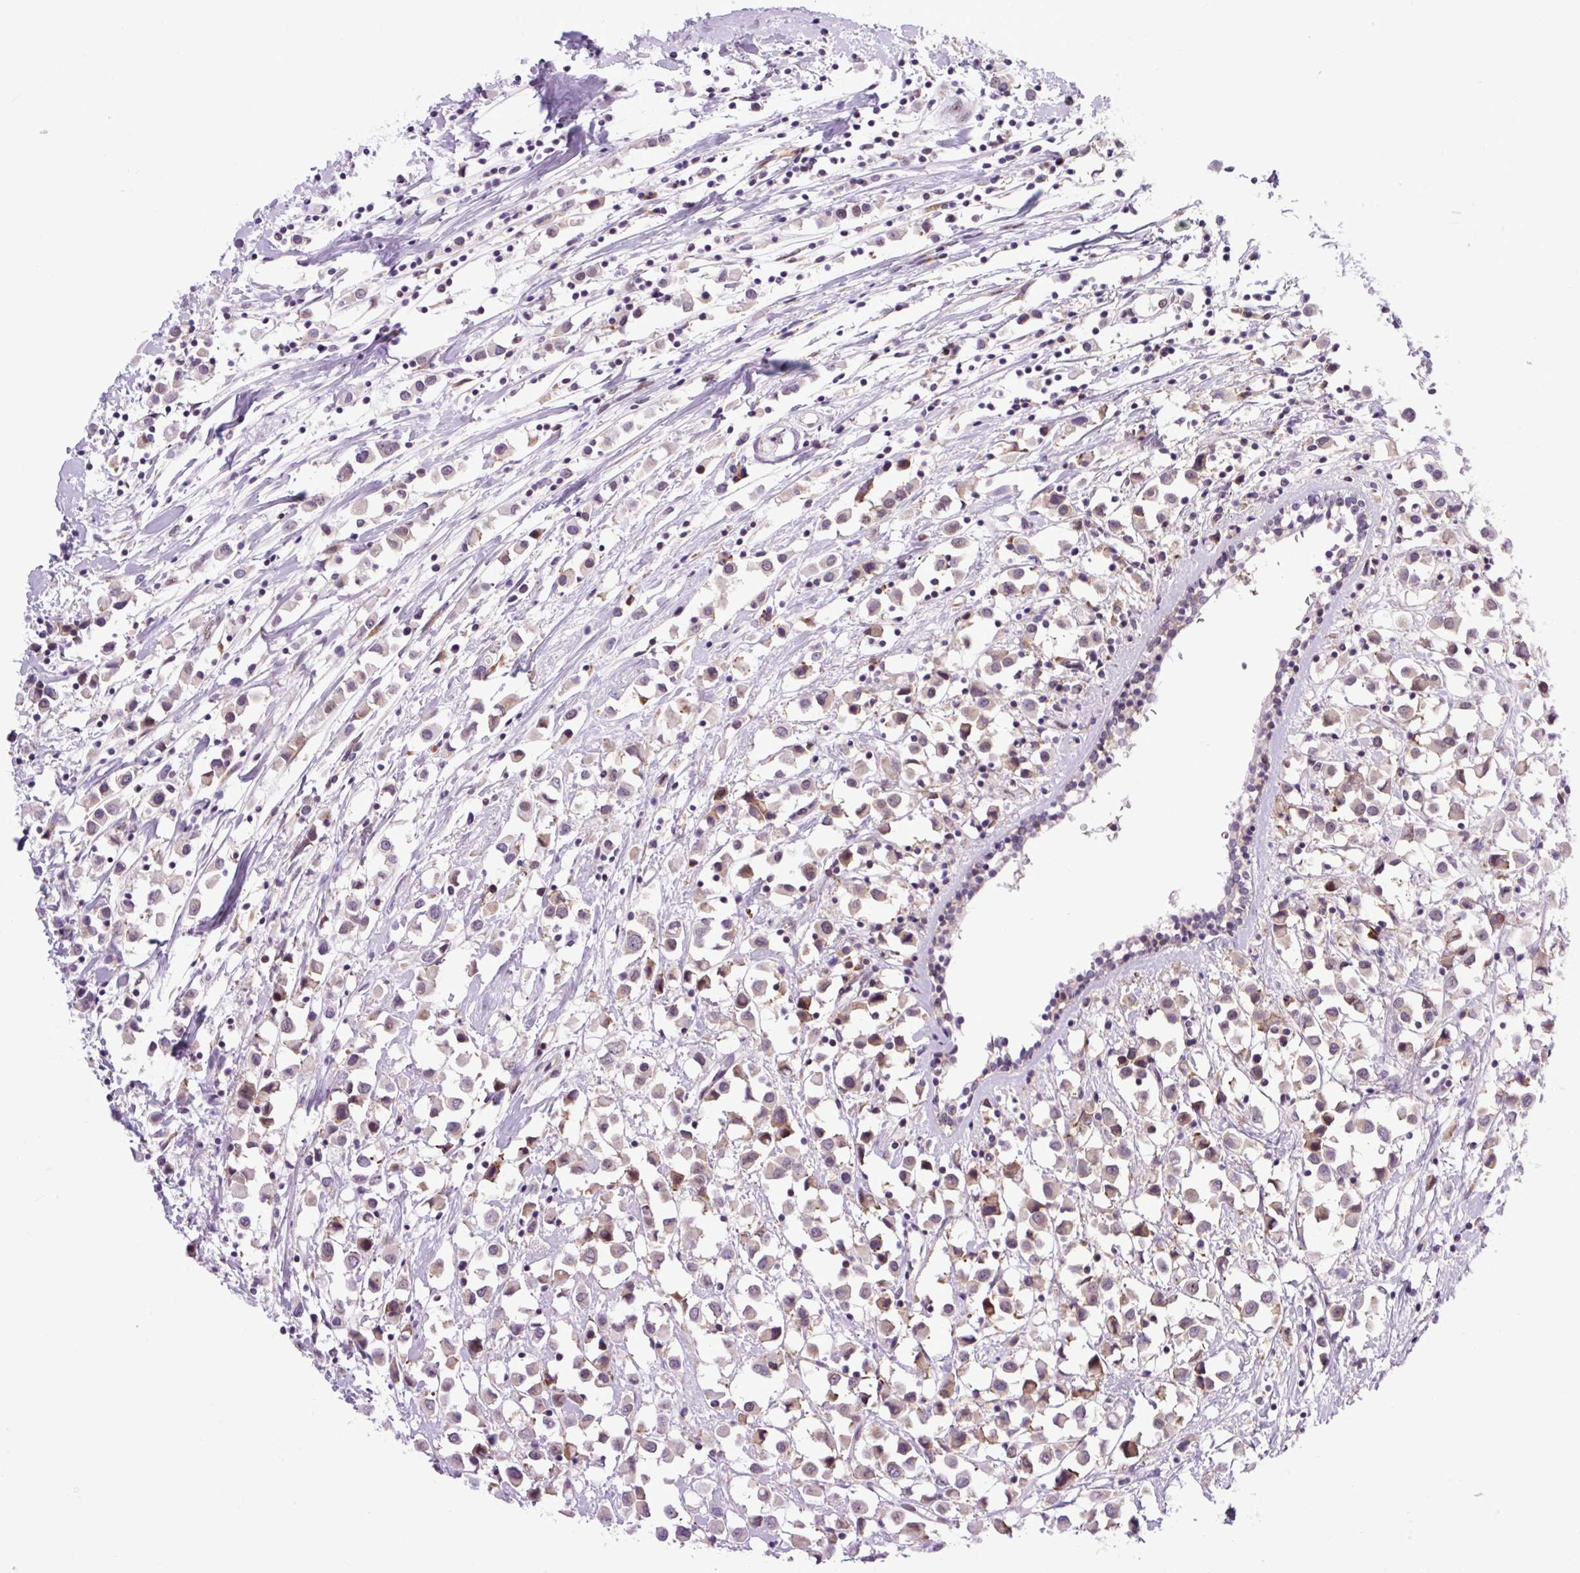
{"staining": {"intensity": "weak", "quantity": "25%-75%", "location": "cytoplasmic/membranous"}, "tissue": "breast cancer", "cell_type": "Tumor cells", "image_type": "cancer", "snomed": [{"axis": "morphology", "description": "Duct carcinoma"}, {"axis": "topography", "description": "Breast"}], "caption": "Weak cytoplasmic/membranous expression is present in about 25%-75% of tumor cells in breast cancer (intraductal carcinoma). (DAB IHC, brown staining for protein, blue staining for nuclei).", "gene": "CLK2", "patient": {"sex": "female", "age": 61}}